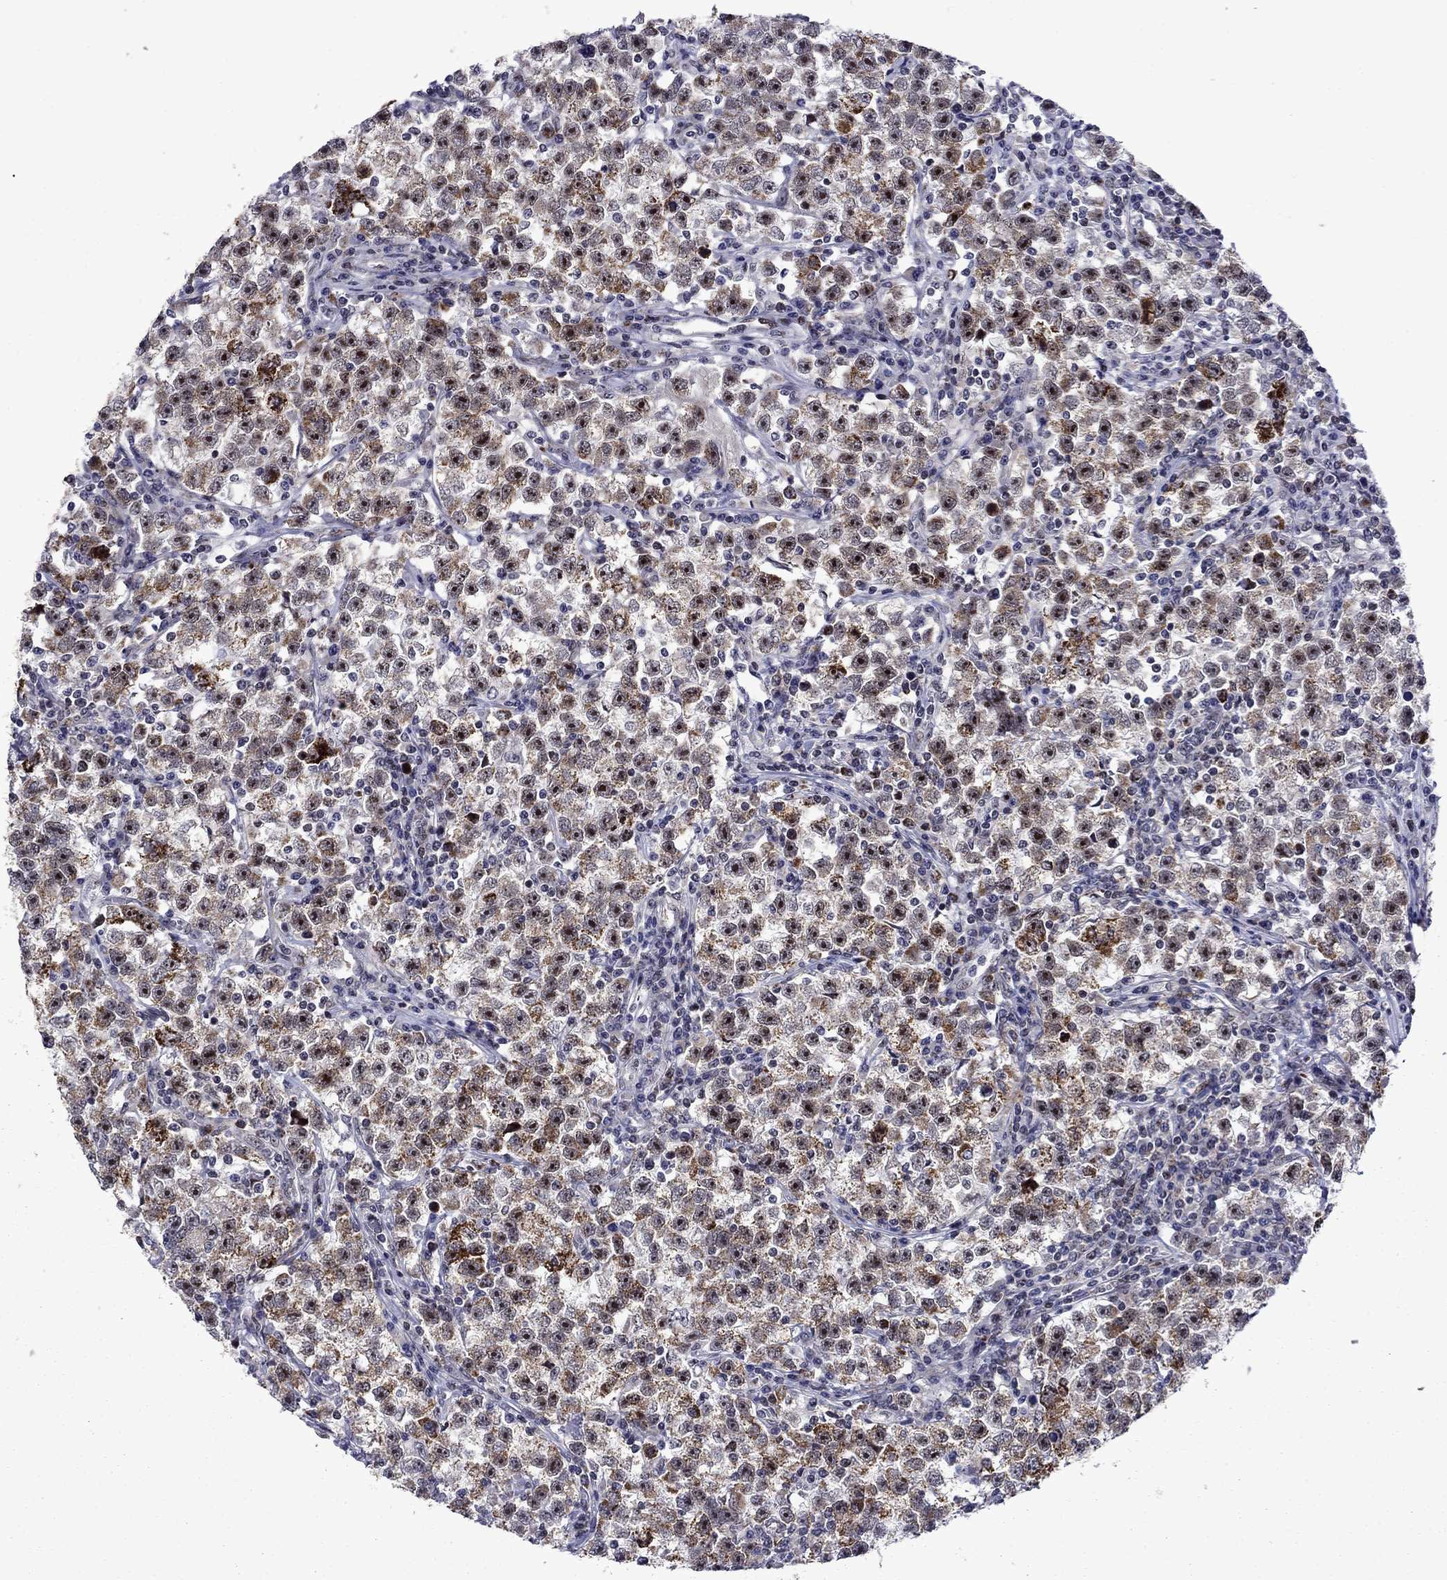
{"staining": {"intensity": "moderate", "quantity": "25%-75%", "location": "nuclear"}, "tissue": "testis cancer", "cell_type": "Tumor cells", "image_type": "cancer", "snomed": [{"axis": "morphology", "description": "Seminoma, NOS"}, {"axis": "topography", "description": "Testis"}], "caption": "Moderate nuclear protein staining is seen in approximately 25%-75% of tumor cells in testis cancer (seminoma).", "gene": "SURF2", "patient": {"sex": "male", "age": 22}}